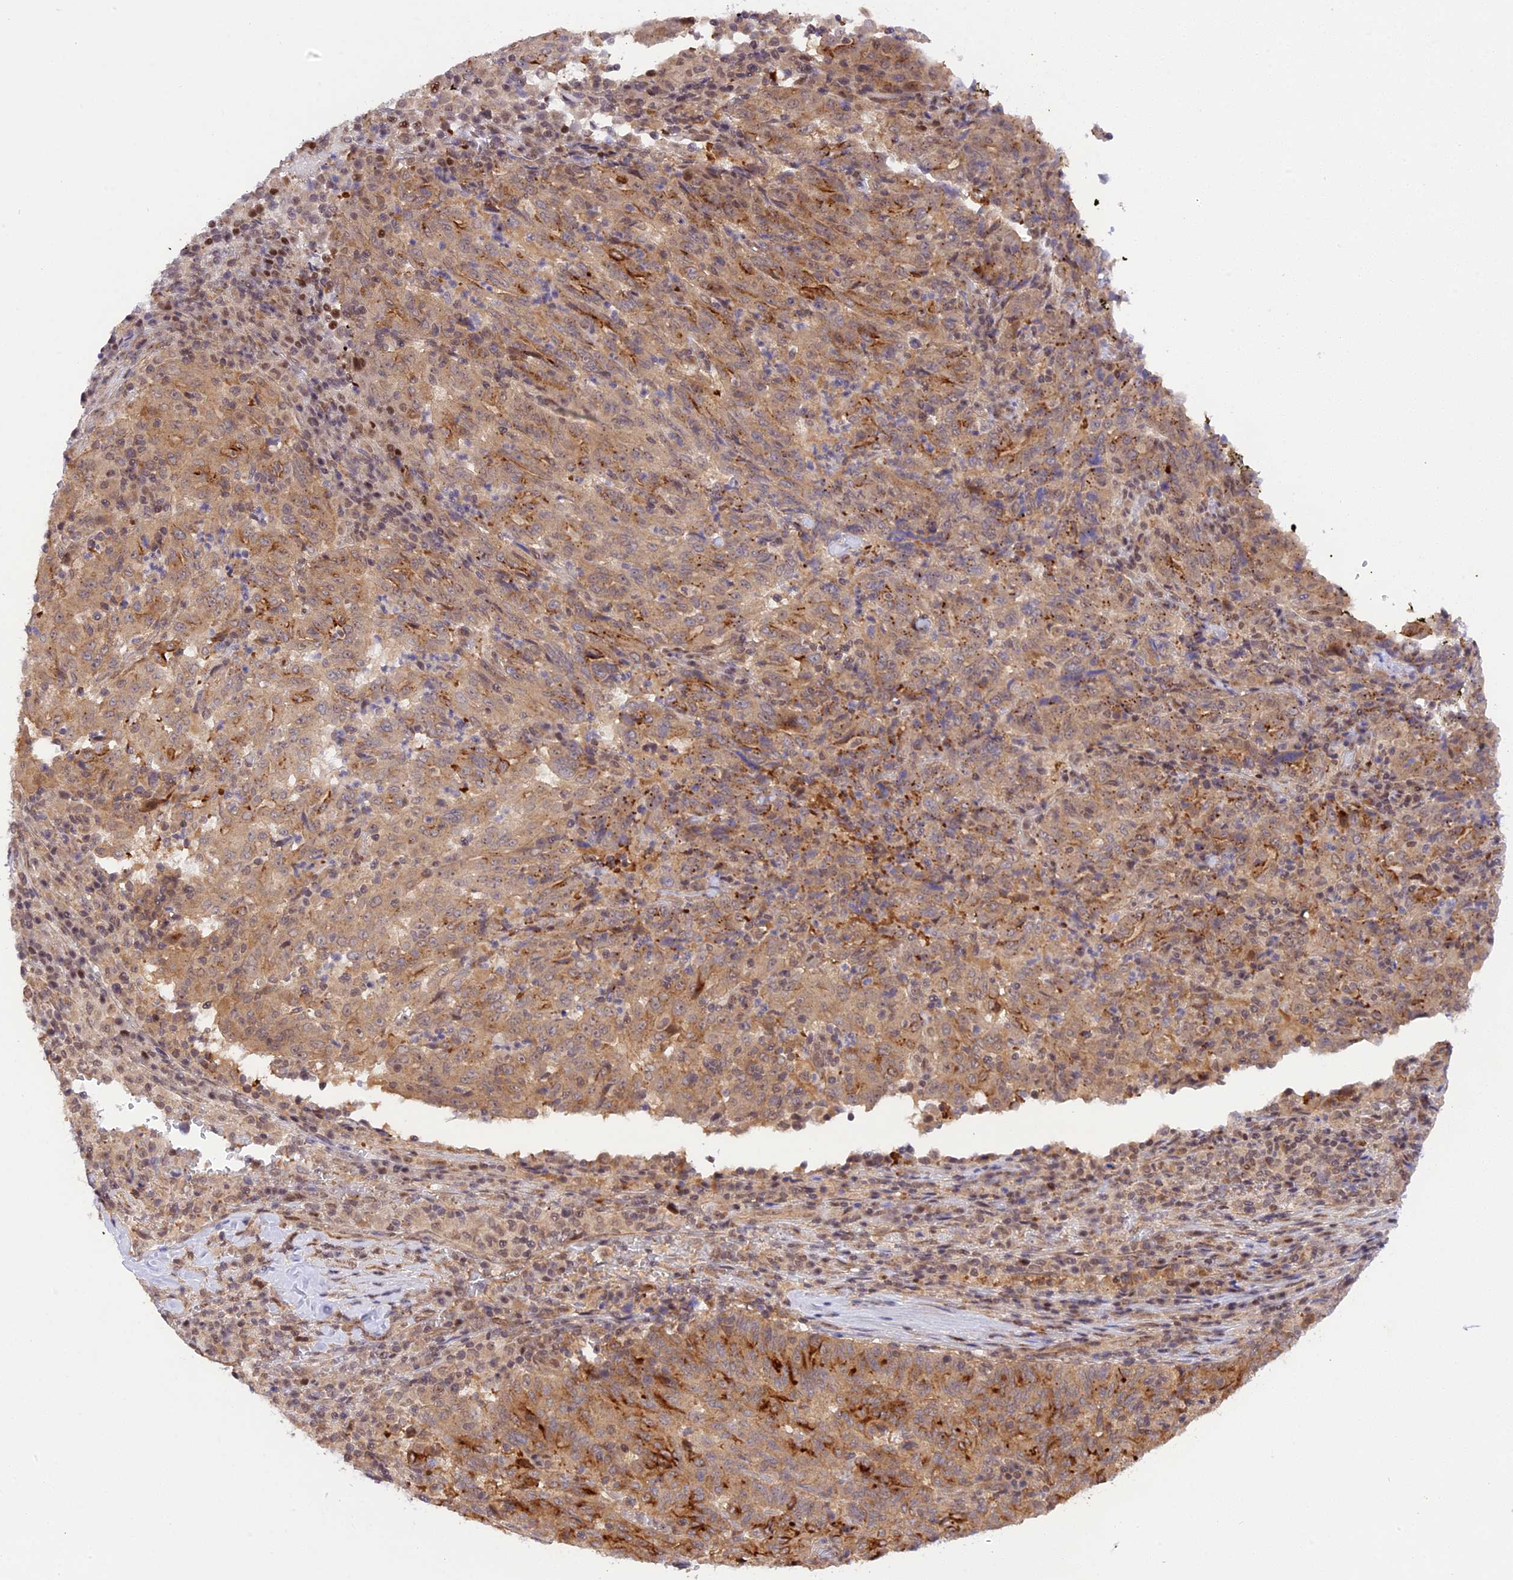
{"staining": {"intensity": "moderate", "quantity": ">75%", "location": "cytoplasmic/membranous"}, "tissue": "pancreatic cancer", "cell_type": "Tumor cells", "image_type": "cancer", "snomed": [{"axis": "morphology", "description": "Adenocarcinoma, NOS"}, {"axis": "topography", "description": "Pancreas"}], "caption": "IHC micrograph of pancreatic adenocarcinoma stained for a protein (brown), which exhibits medium levels of moderate cytoplasmic/membranous staining in approximately >75% of tumor cells.", "gene": "SAMD4A", "patient": {"sex": "male", "age": 63}}